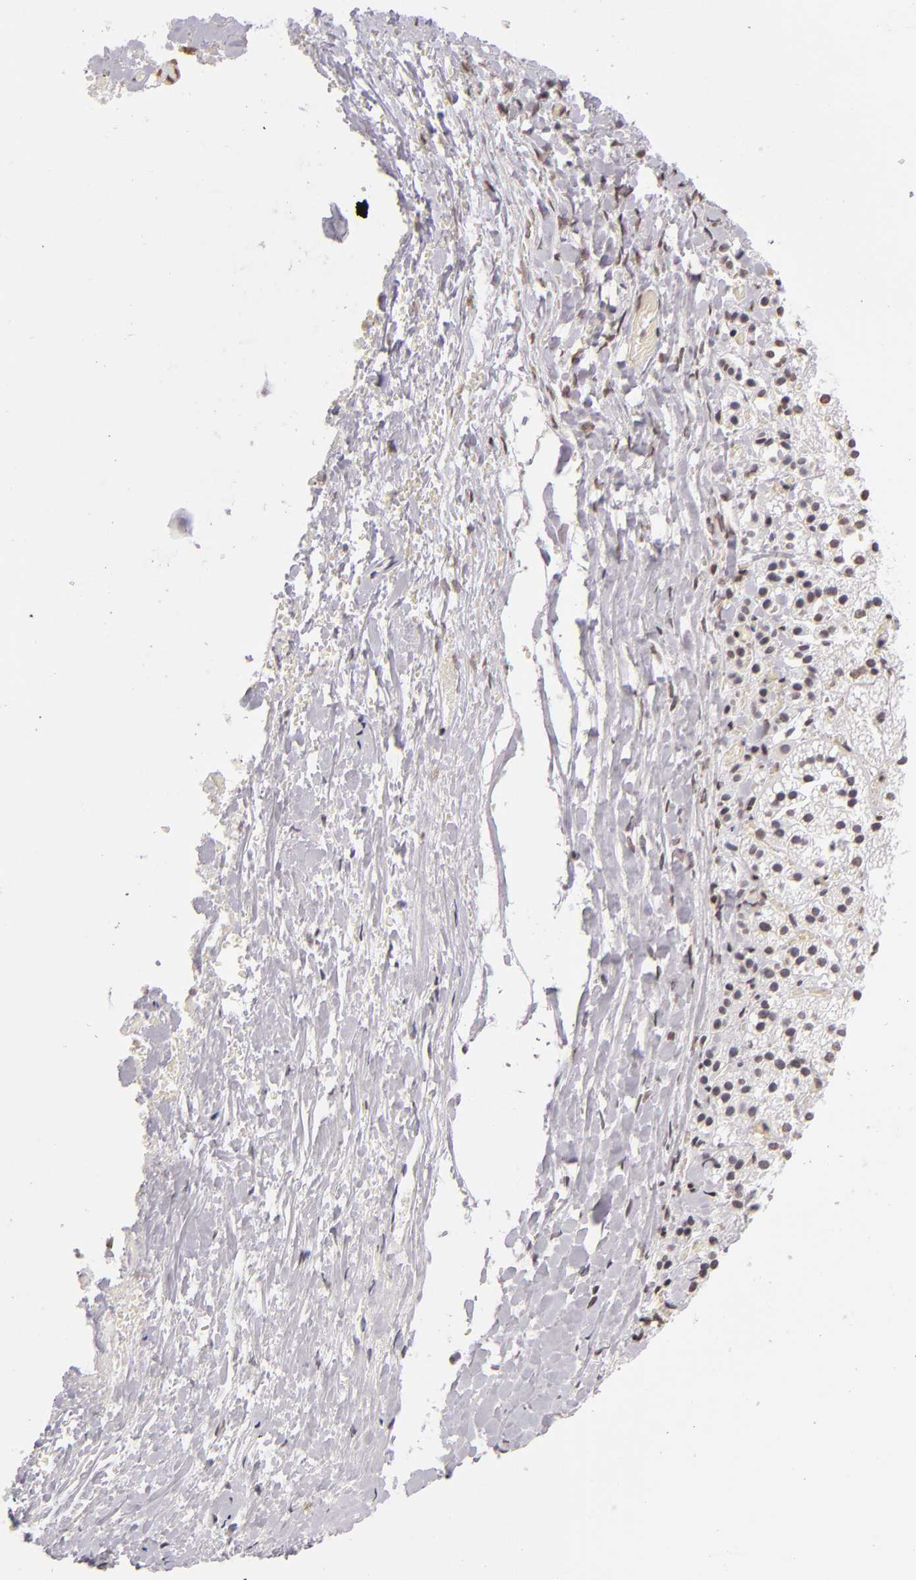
{"staining": {"intensity": "weak", "quantity": "<25%", "location": "nuclear"}, "tissue": "adrenal gland", "cell_type": "Glandular cells", "image_type": "normal", "snomed": [{"axis": "morphology", "description": "Normal tissue, NOS"}, {"axis": "topography", "description": "Adrenal gland"}], "caption": "Protein analysis of unremarkable adrenal gland displays no significant positivity in glandular cells.", "gene": "CD40", "patient": {"sex": "female", "age": 44}}